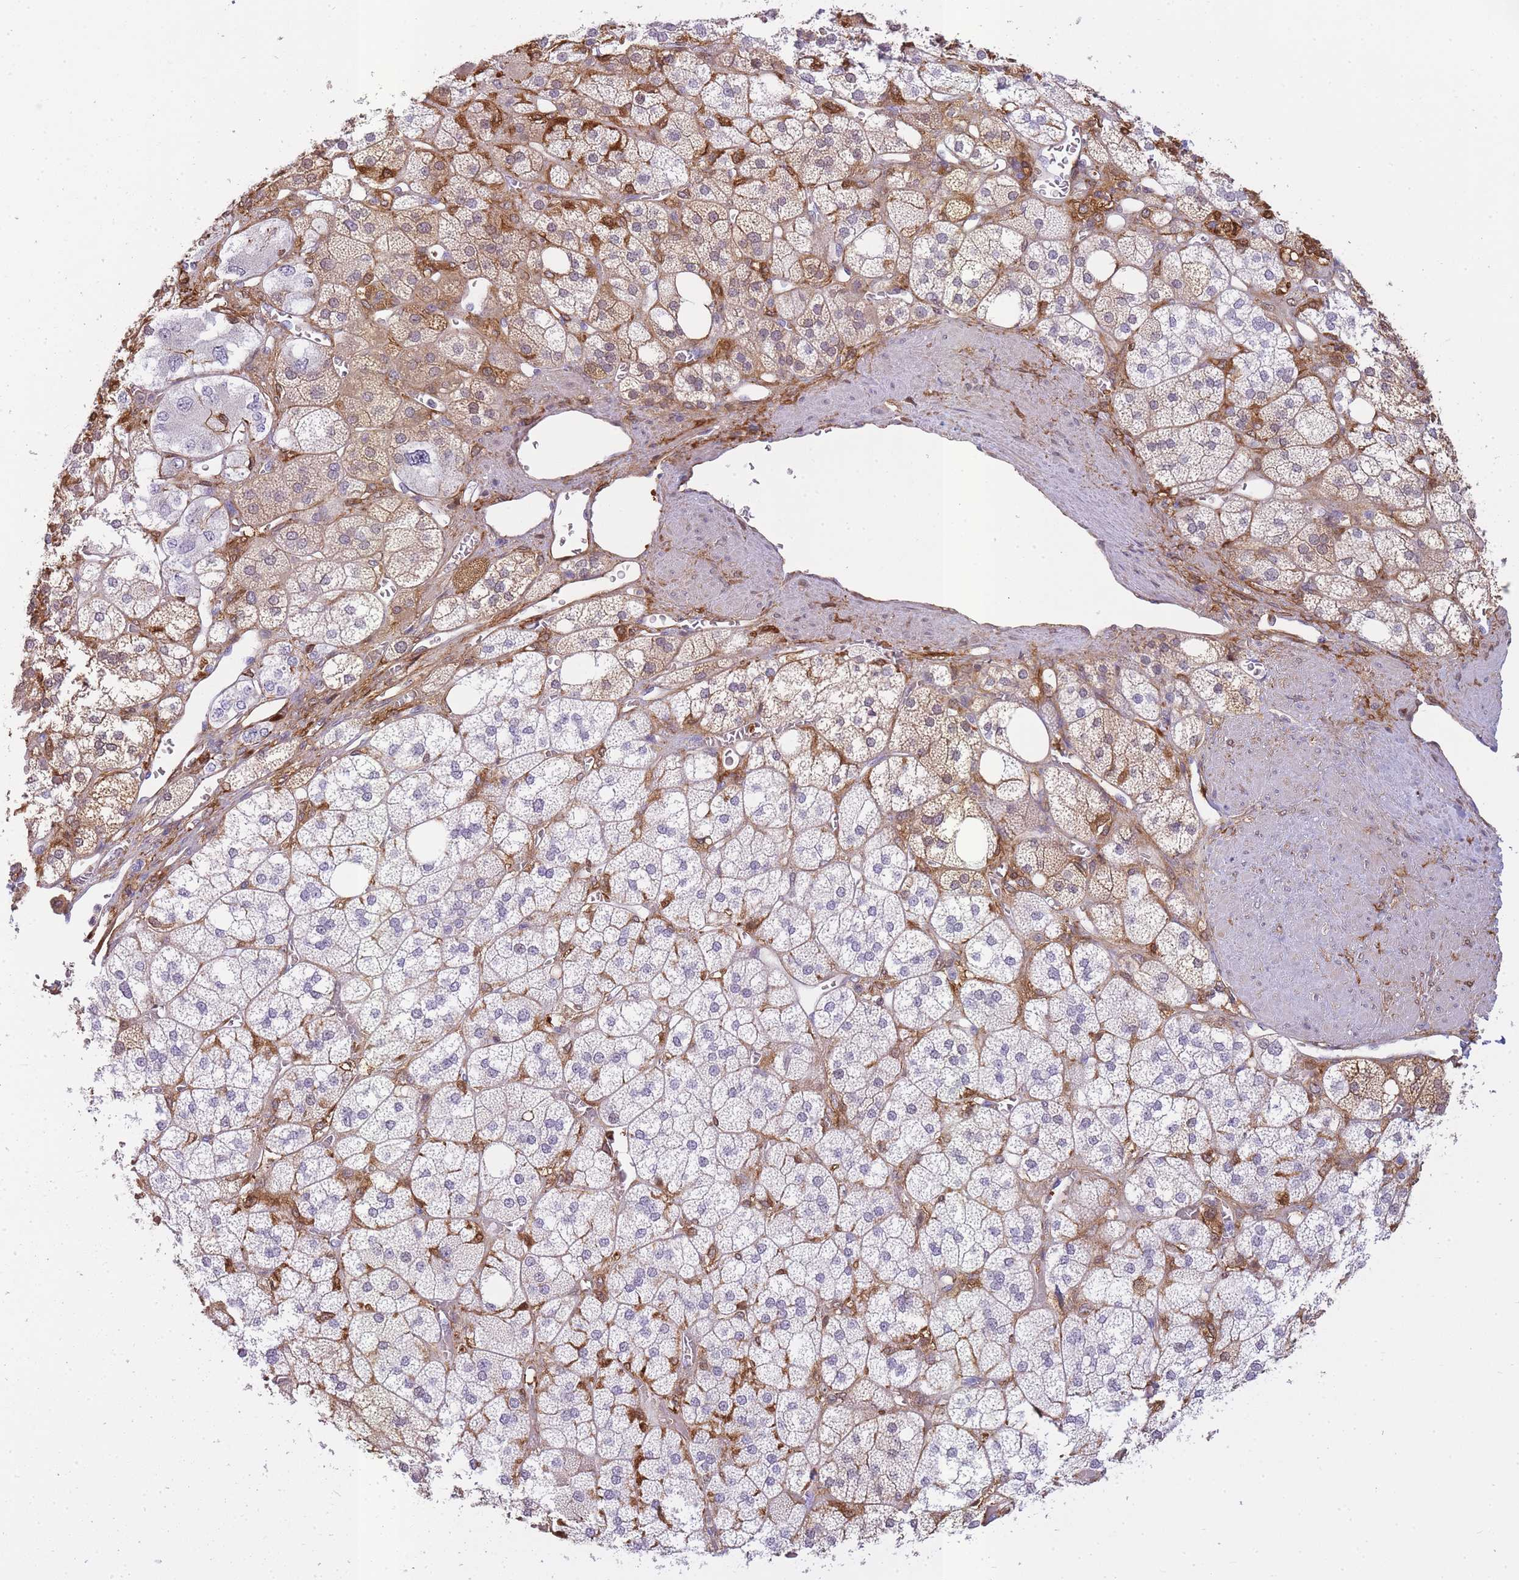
{"staining": {"intensity": "moderate", "quantity": "<25%", "location": "cytoplasmic/membranous"}, "tissue": "adrenal gland", "cell_type": "Glandular cells", "image_type": "normal", "snomed": [{"axis": "morphology", "description": "Normal tissue, NOS"}, {"axis": "topography", "description": "Adrenal gland"}], "caption": "Moderate cytoplasmic/membranous positivity for a protein is appreciated in about <25% of glandular cells of benign adrenal gland using immunohistochemistry.", "gene": "ECPAS", "patient": {"sex": "male", "age": 61}}